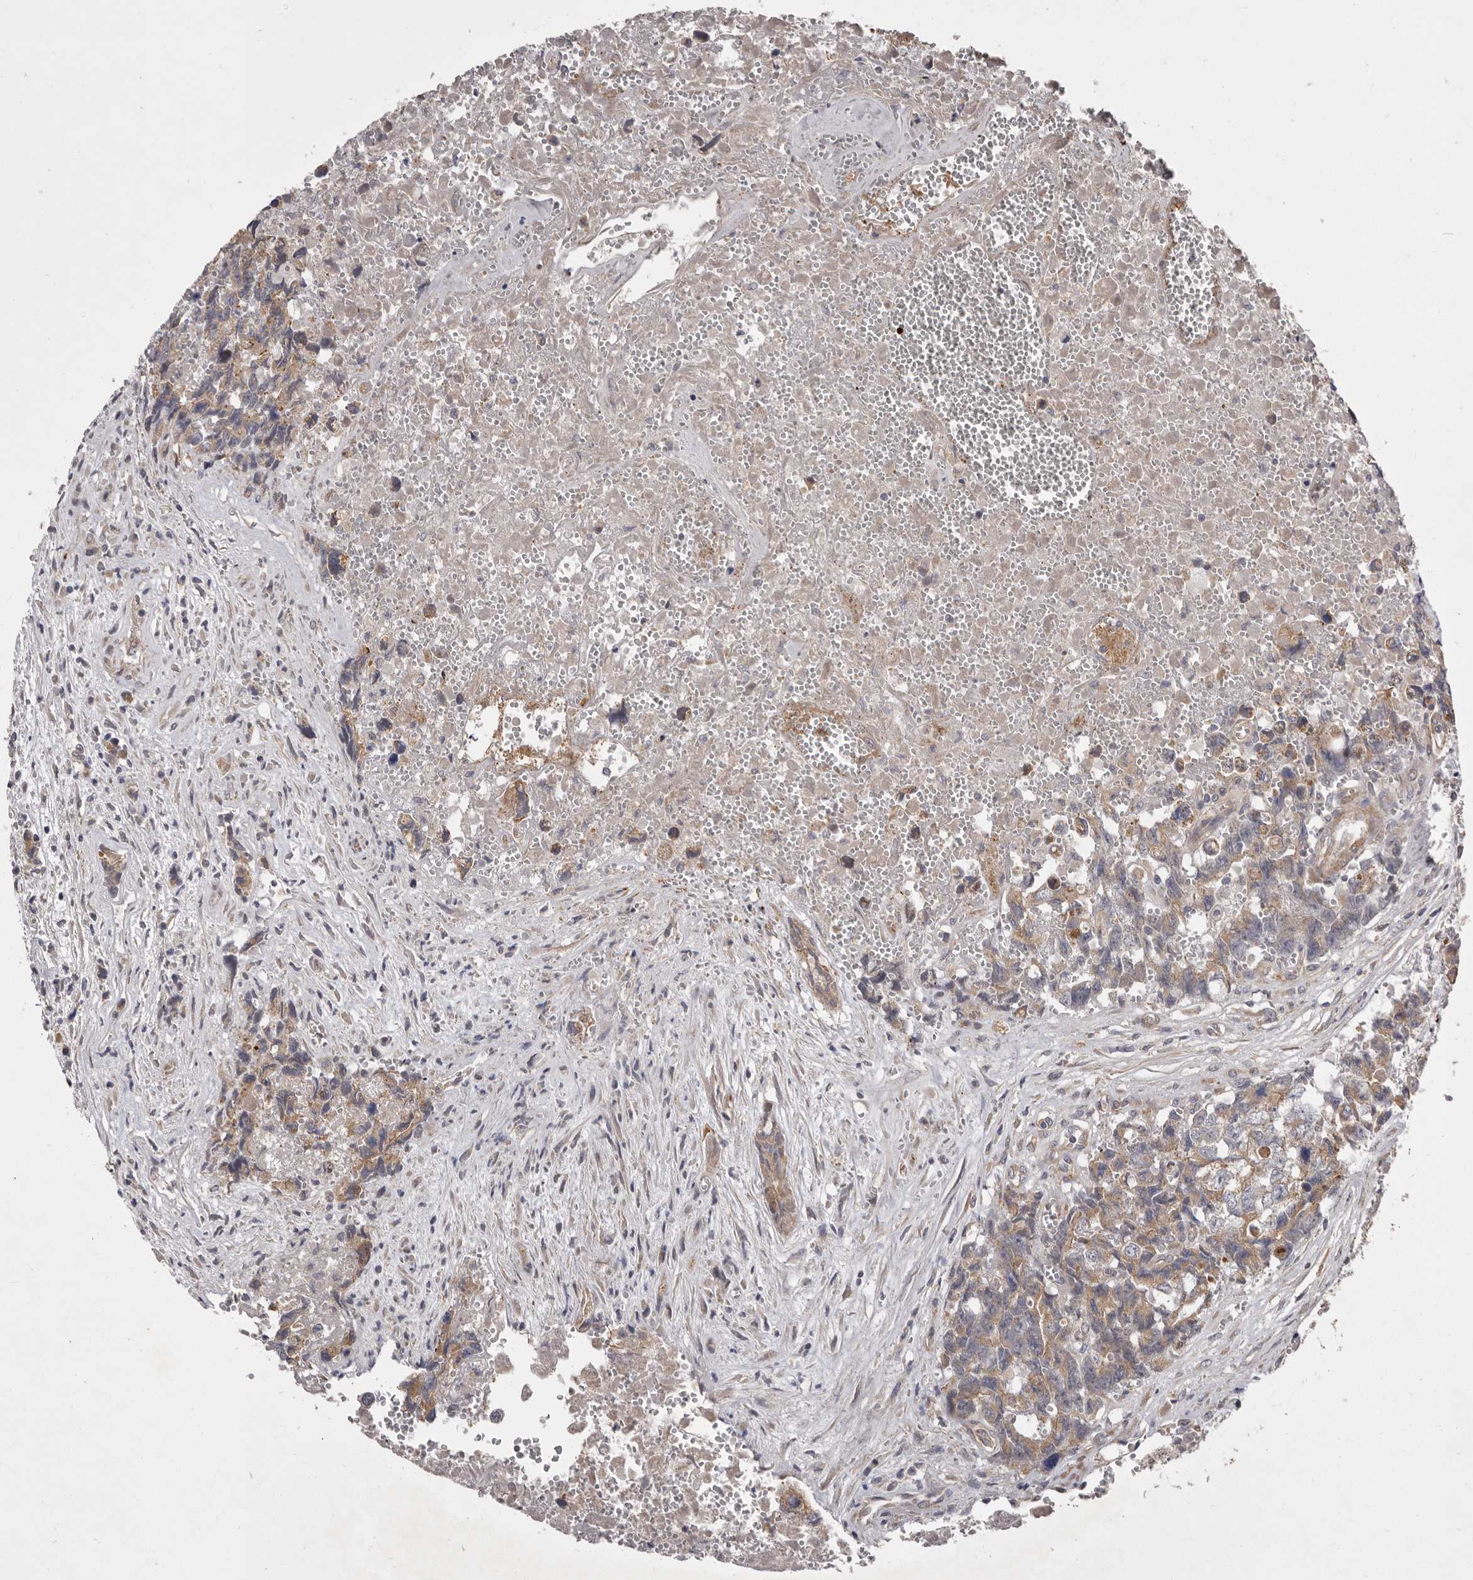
{"staining": {"intensity": "weak", "quantity": "25%-75%", "location": "cytoplasmic/membranous"}, "tissue": "testis cancer", "cell_type": "Tumor cells", "image_type": "cancer", "snomed": [{"axis": "morphology", "description": "Carcinoma, Embryonal, NOS"}, {"axis": "topography", "description": "Testis"}], "caption": "DAB (3,3'-diaminobenzidine) immunohistochemical staining of human testis embryonal carcinoma shows weak cytoplasmic/membranous protein positivity in about 25%-75% of tumor cells.", "gene": "VPS45", "patient": {"sex": "male", "age": 31}}